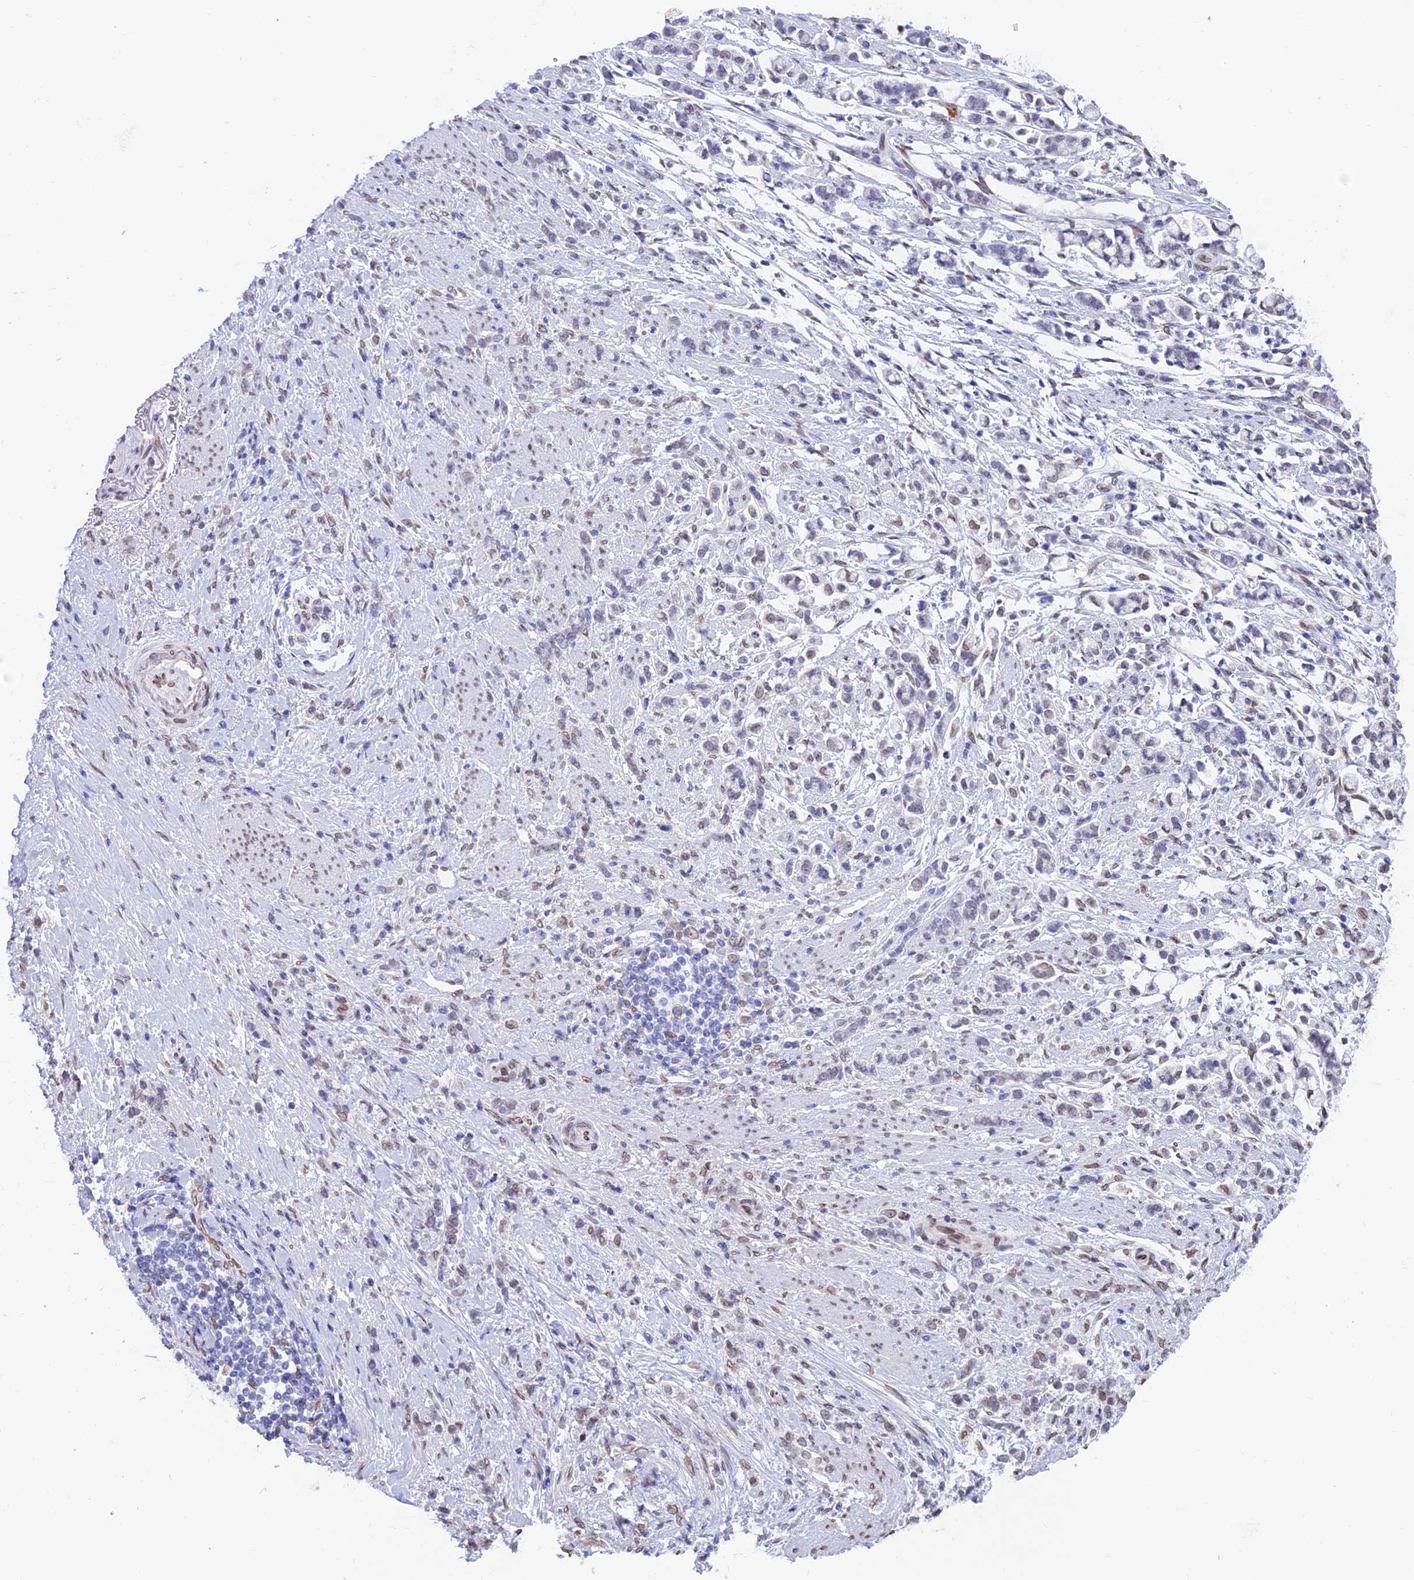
{"staining": {"intensity": "weak", "quantity": "<25%", "location": "nuclear"}, "tissue": "stomach cancer", "cell_type": "Tumor cells", "image_type": "cancer", "snomed": [{"axis": "morphology", "description": "Adenocarcinoma, NOS"}, {"axis": "topography", "description": "Stomach"}], "caption": "IHC micrograph of neoplastic tissue: human stomach adenocarcinoma stained with DAB demonstrates no significant protein expression in tumor cells.", "gene": "TMPRSS7", "patient": {"sex": "female", "age": 60}}